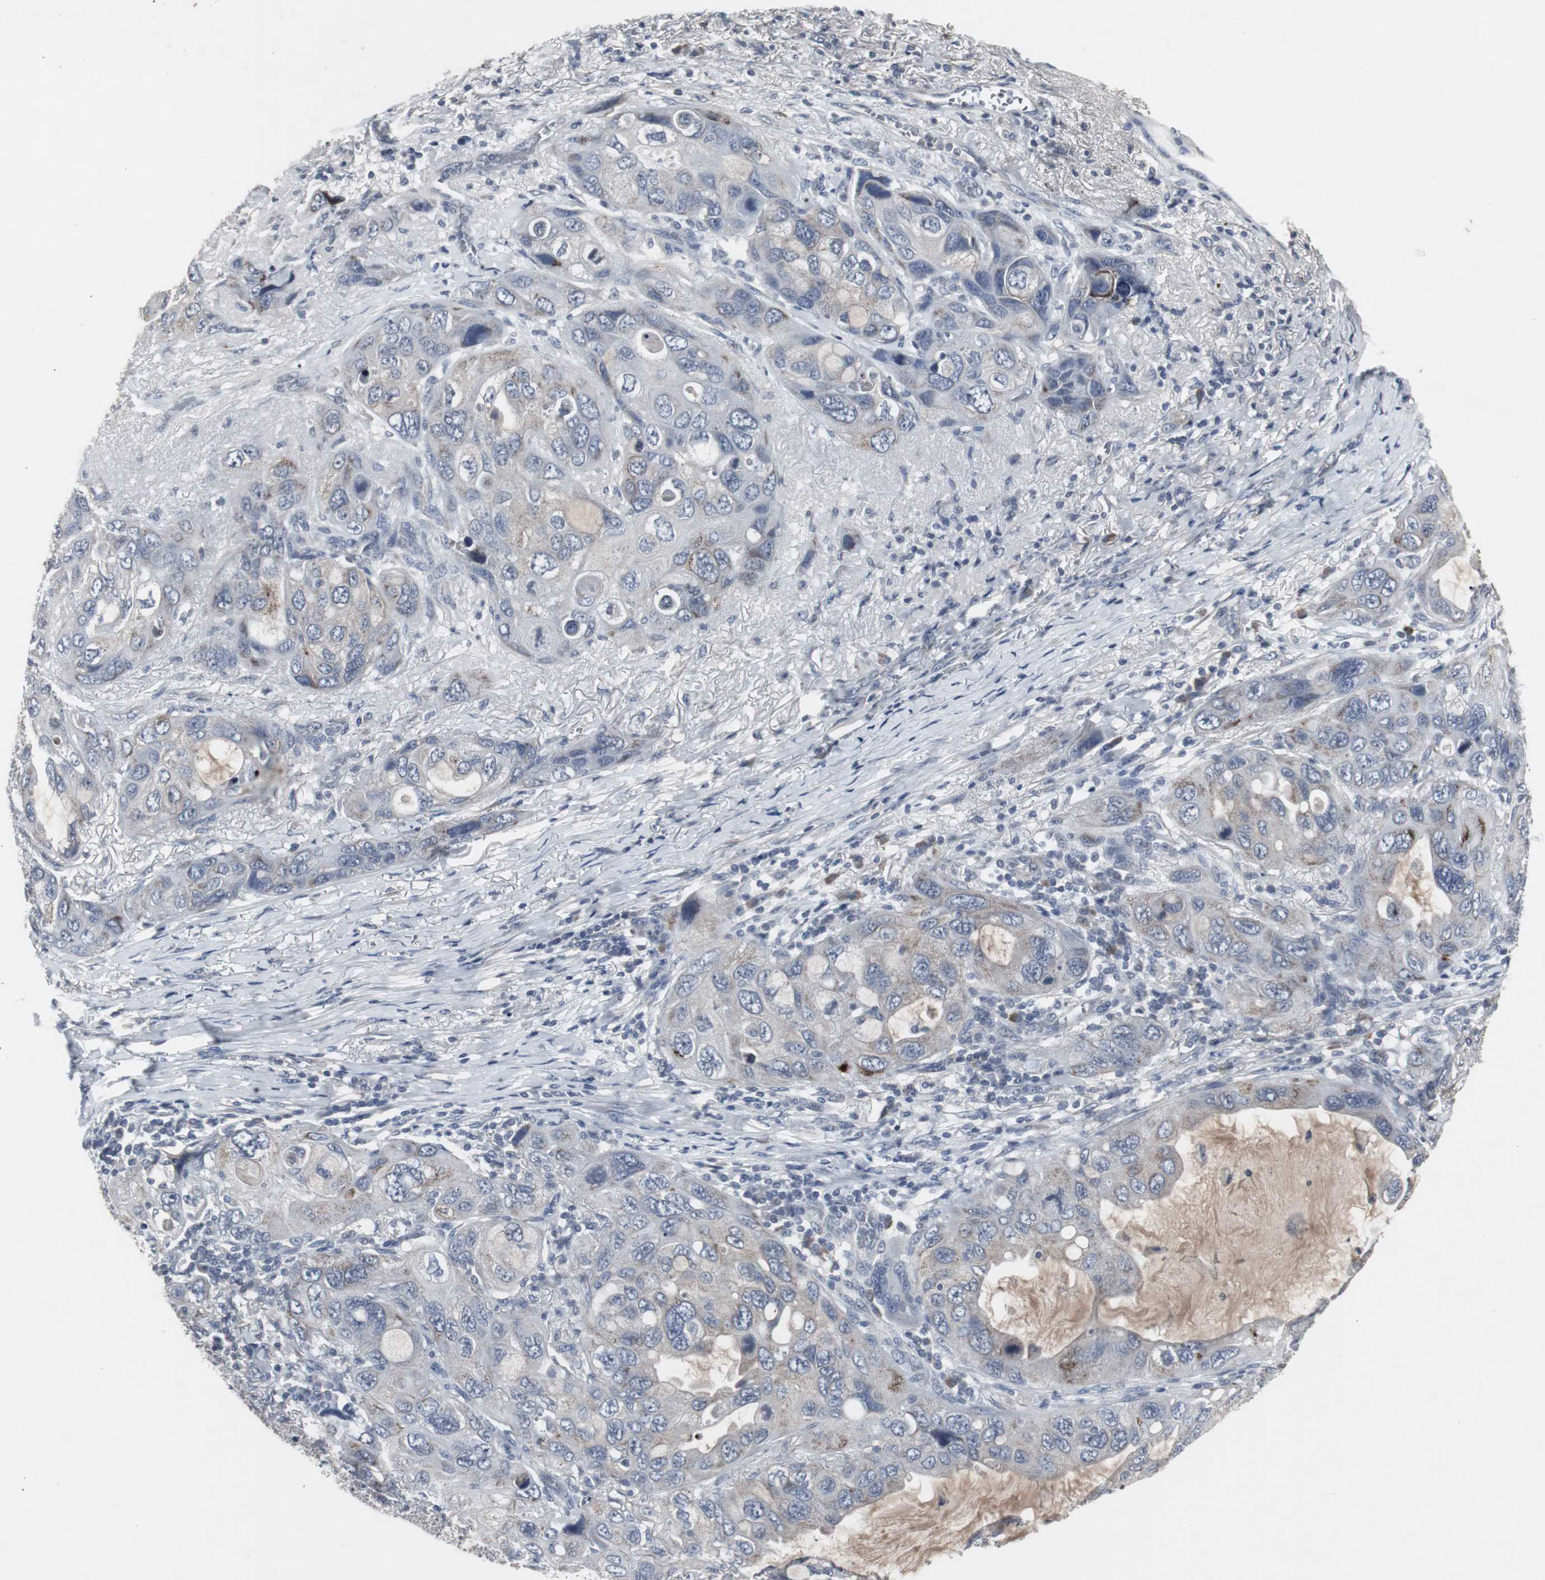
{"staining": {"intensity": "weak", "quantity": "25%-75%", "location": "cytoplasmic/membranous"}, "tissue": "lung cancer", "cell_type": "Tumor cells", "image_type": "cancer", "snomed": [{"axis": "morphology", "description": "Squamous cell carcinoma, NOS"}, {"axis": "topography", "description": "Lung"}], "caption": "Weak cytoplasmic/membranous expression is identified in approximately 25%-75% of tumor cells in squamous cell carcinoma (lung).", "gene": "ACAA1", "patient": {"sex": "female", "age": 73}}